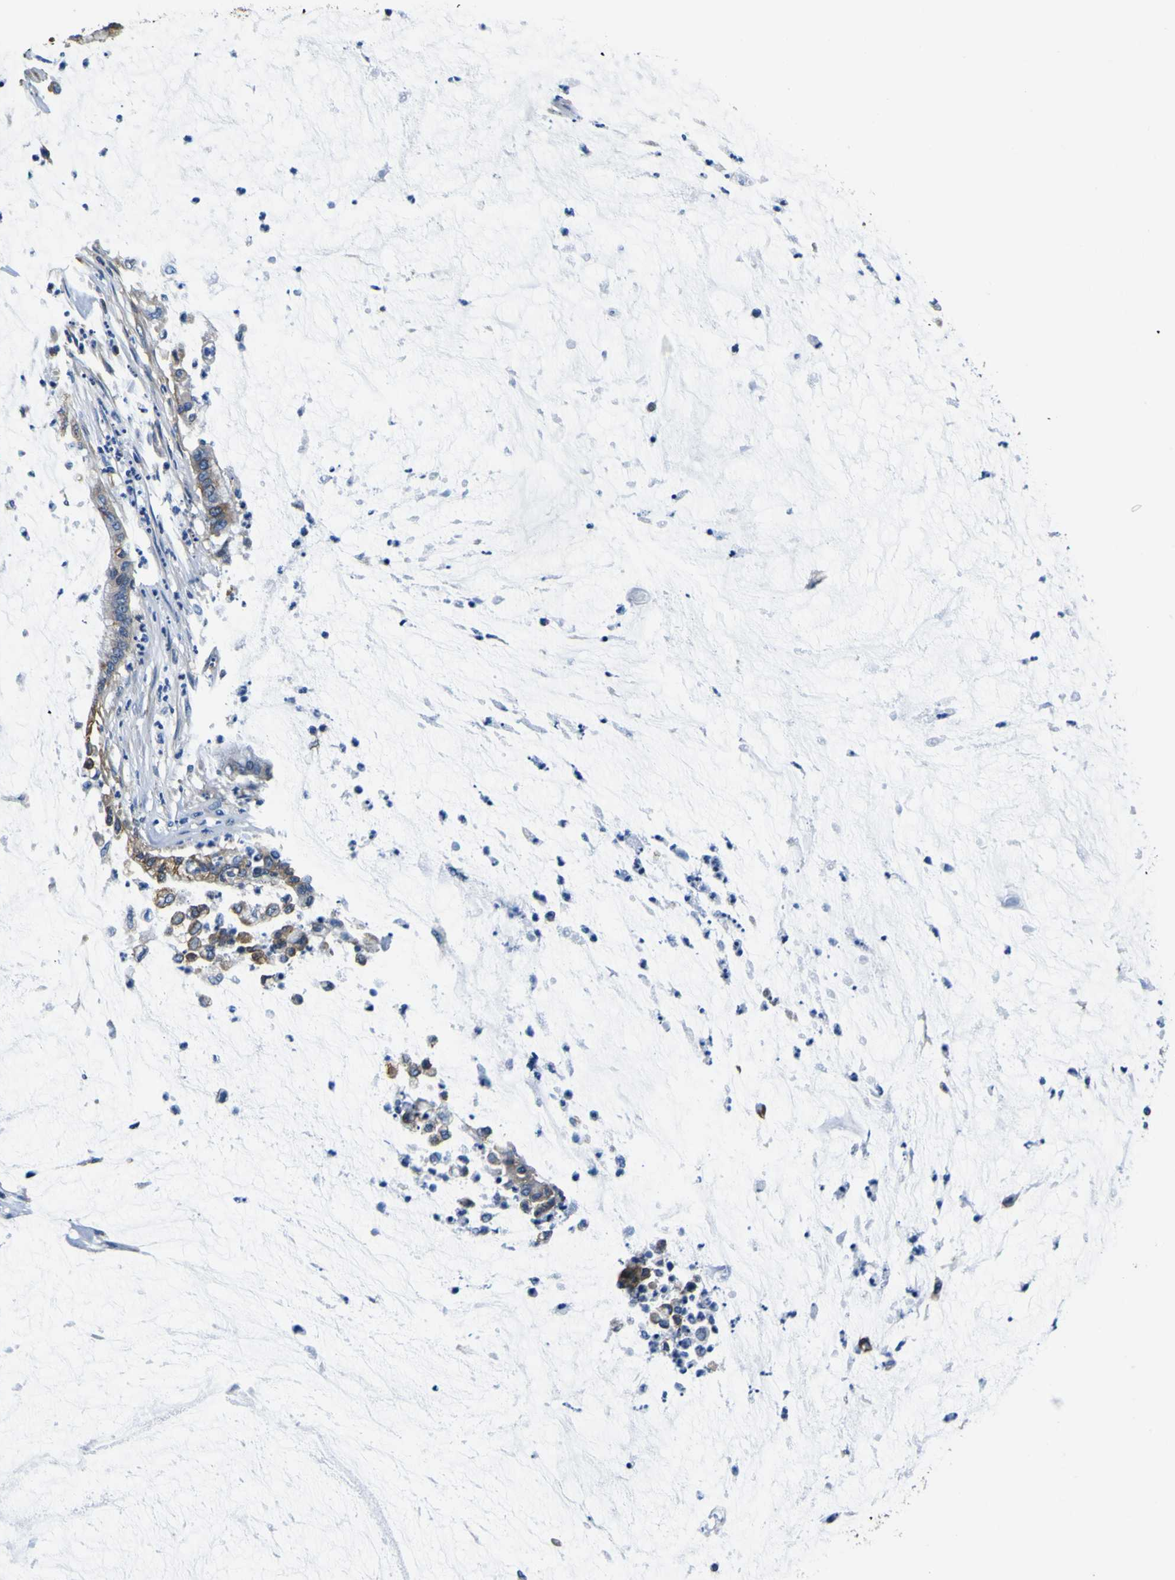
{"staining": {"intensity": "moderate", "quantity": ">75%", "location": "cytoplasmic/membranous"}, "tissue": "pancreatic cancer", "cell_type": "Tumor cells", "image_type": "cancer", "snomed": [{"axis": "morphology", "description": "Adenocarcinoma, NOS"}, {"axis": "topography", "description": "Pancreas"}], "caption": "The image demonstrates immunohistochemical staining of pancreatic adenocarcinoma. There is moderate cytoplasmic/membranous staining is identified in approximately >75% of tumor cells. (Stains: DAB (3,3'-diaminobenzidine) in brown, nuclei in blue, Microscopy: brightfield microscopy at high magnification).", "gene": "TUBA1B", "patient": {"sex": "male", "age": 41}}